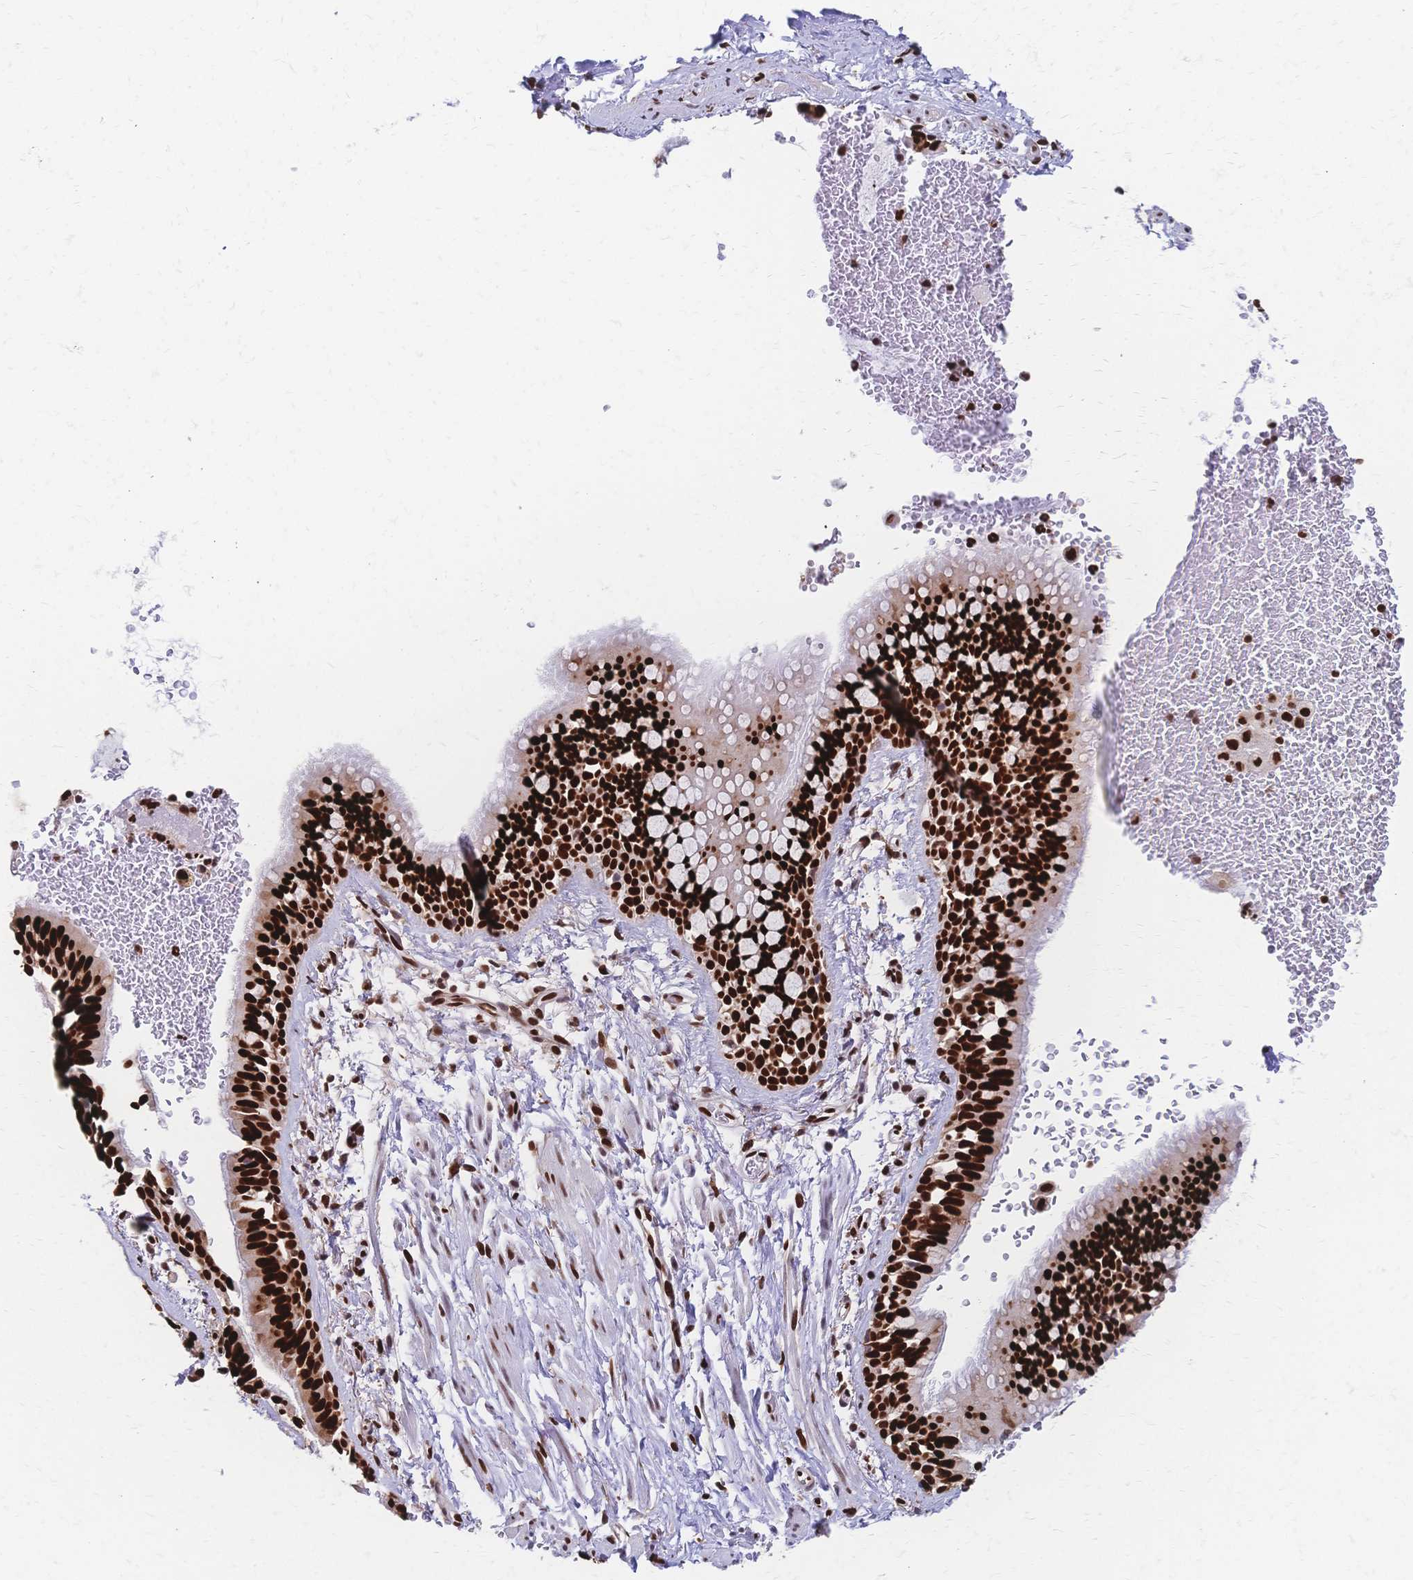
{"staining": {"intensity": "strong", "quantity": ">75%", "location": "nuclear"}, "tissue": "bronchus", "cell_type": "Respiratory epithelial cells", "image_type": "normal", "snomed": [{"axis": "morphology", "description": "Normal tissue, NOS"}, {"axis": "topography", "description": "Lymph node"}, {"axis": "topography", "description": "Cartilage tissue"}, {"axis": "topography", "description": "Bronchus"}], "caption": "Respiratory epithelial cells exhibit high levels of strong nuclear staining in about >75% of cells in benign bronchus.", "gene": "HDGF", "patient": {"sex": "female", "age": 70}}